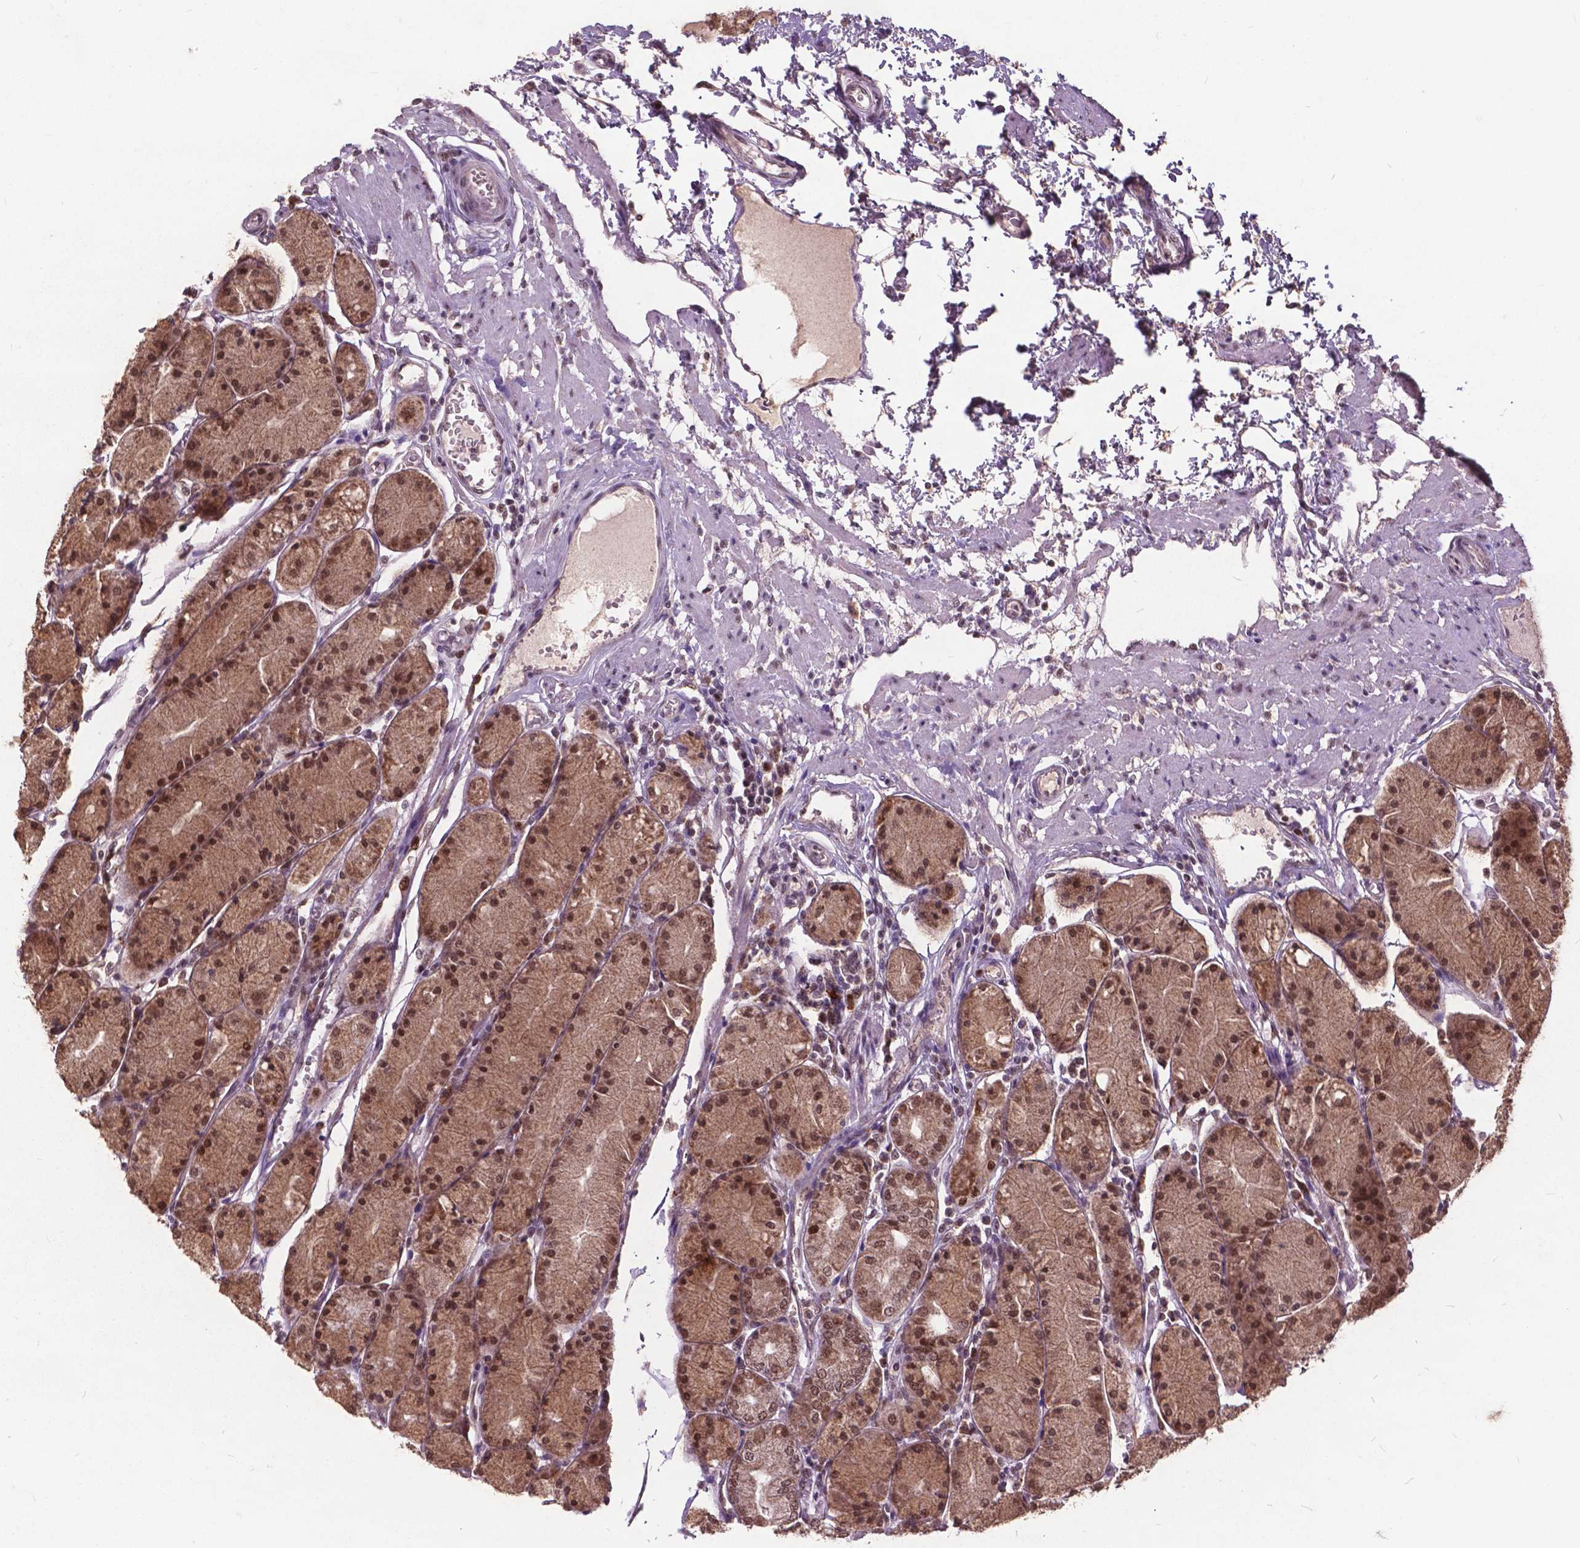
{"staining": {"intensity": "moderate", "quantity": ">75%", "location": "cytoplasmic/membranous,nuclear"}, "tissue": "stomach", "cell_type": "Glandular cells", "image_type": "normal", "snomed": [{"axis": "morphology", "description": "Normal tissue, NOS"}, {"axis": "topography", "description": "Stomach, upper"}], "caption": "This micrograph displays immunohistochemistry staining of normal stomach, with medium moderate cytoplasmic/membranous,nuclear positivity in approximately >75% of glandular cells.", "gene": "MSH2", "patient": {"sex": "male", "age": 69}}